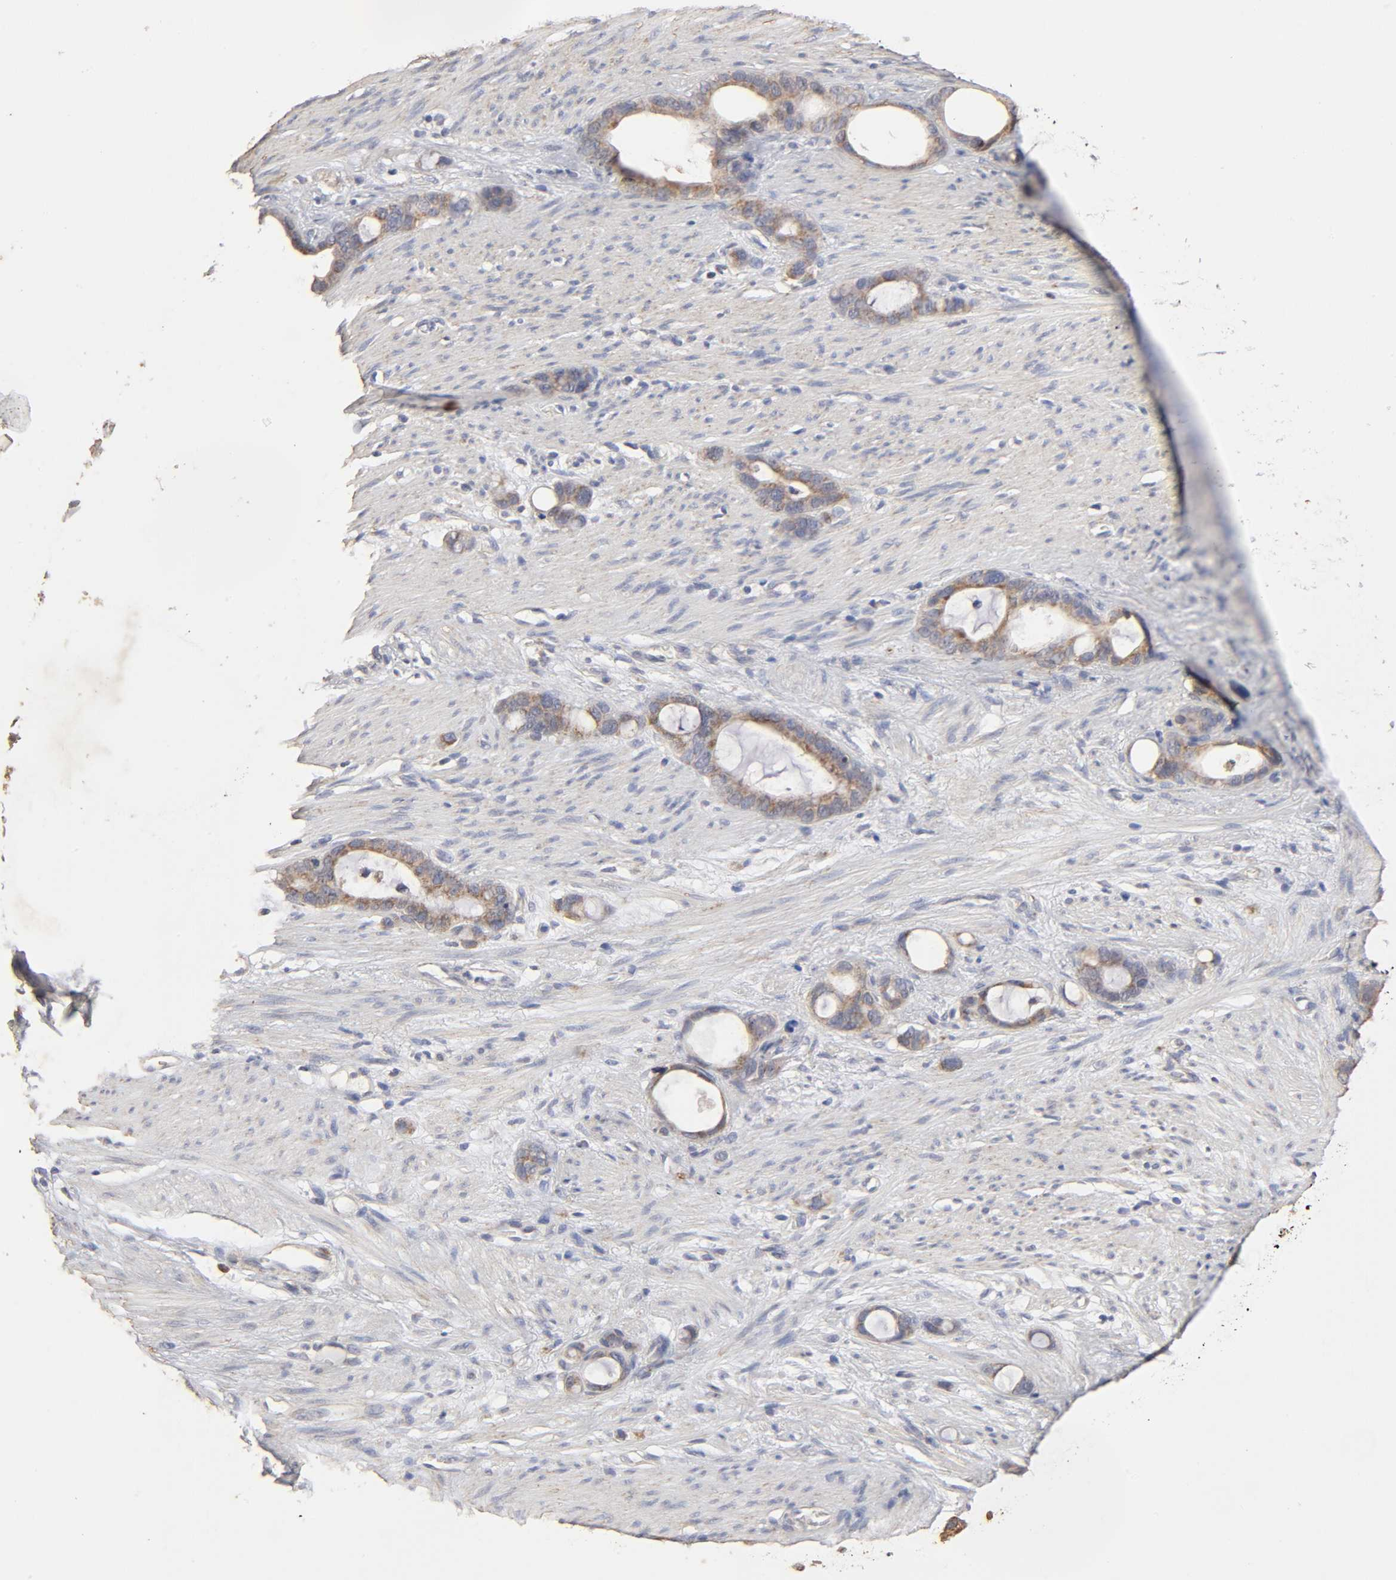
{"staining": {"intensity": "moderate", "quantity": ">75%", "location": "cytoplasmic/membranous"}, "tissue": "stomach cancer", "cell_type": "Tumor cells", "image_type": "cancer", "snomed": [{"axis": "morphology", "description": "Adenocarcinoma, NOS"}, {"axis": "topography", "description": "Stomach"}], "caption": "Stomach cancer tissue shows moderate cytoplasmic/membranous expression in approximately >75% of tumor cells", "gene": "CYCS", "patient": {"sex": "female", "age": 75}}